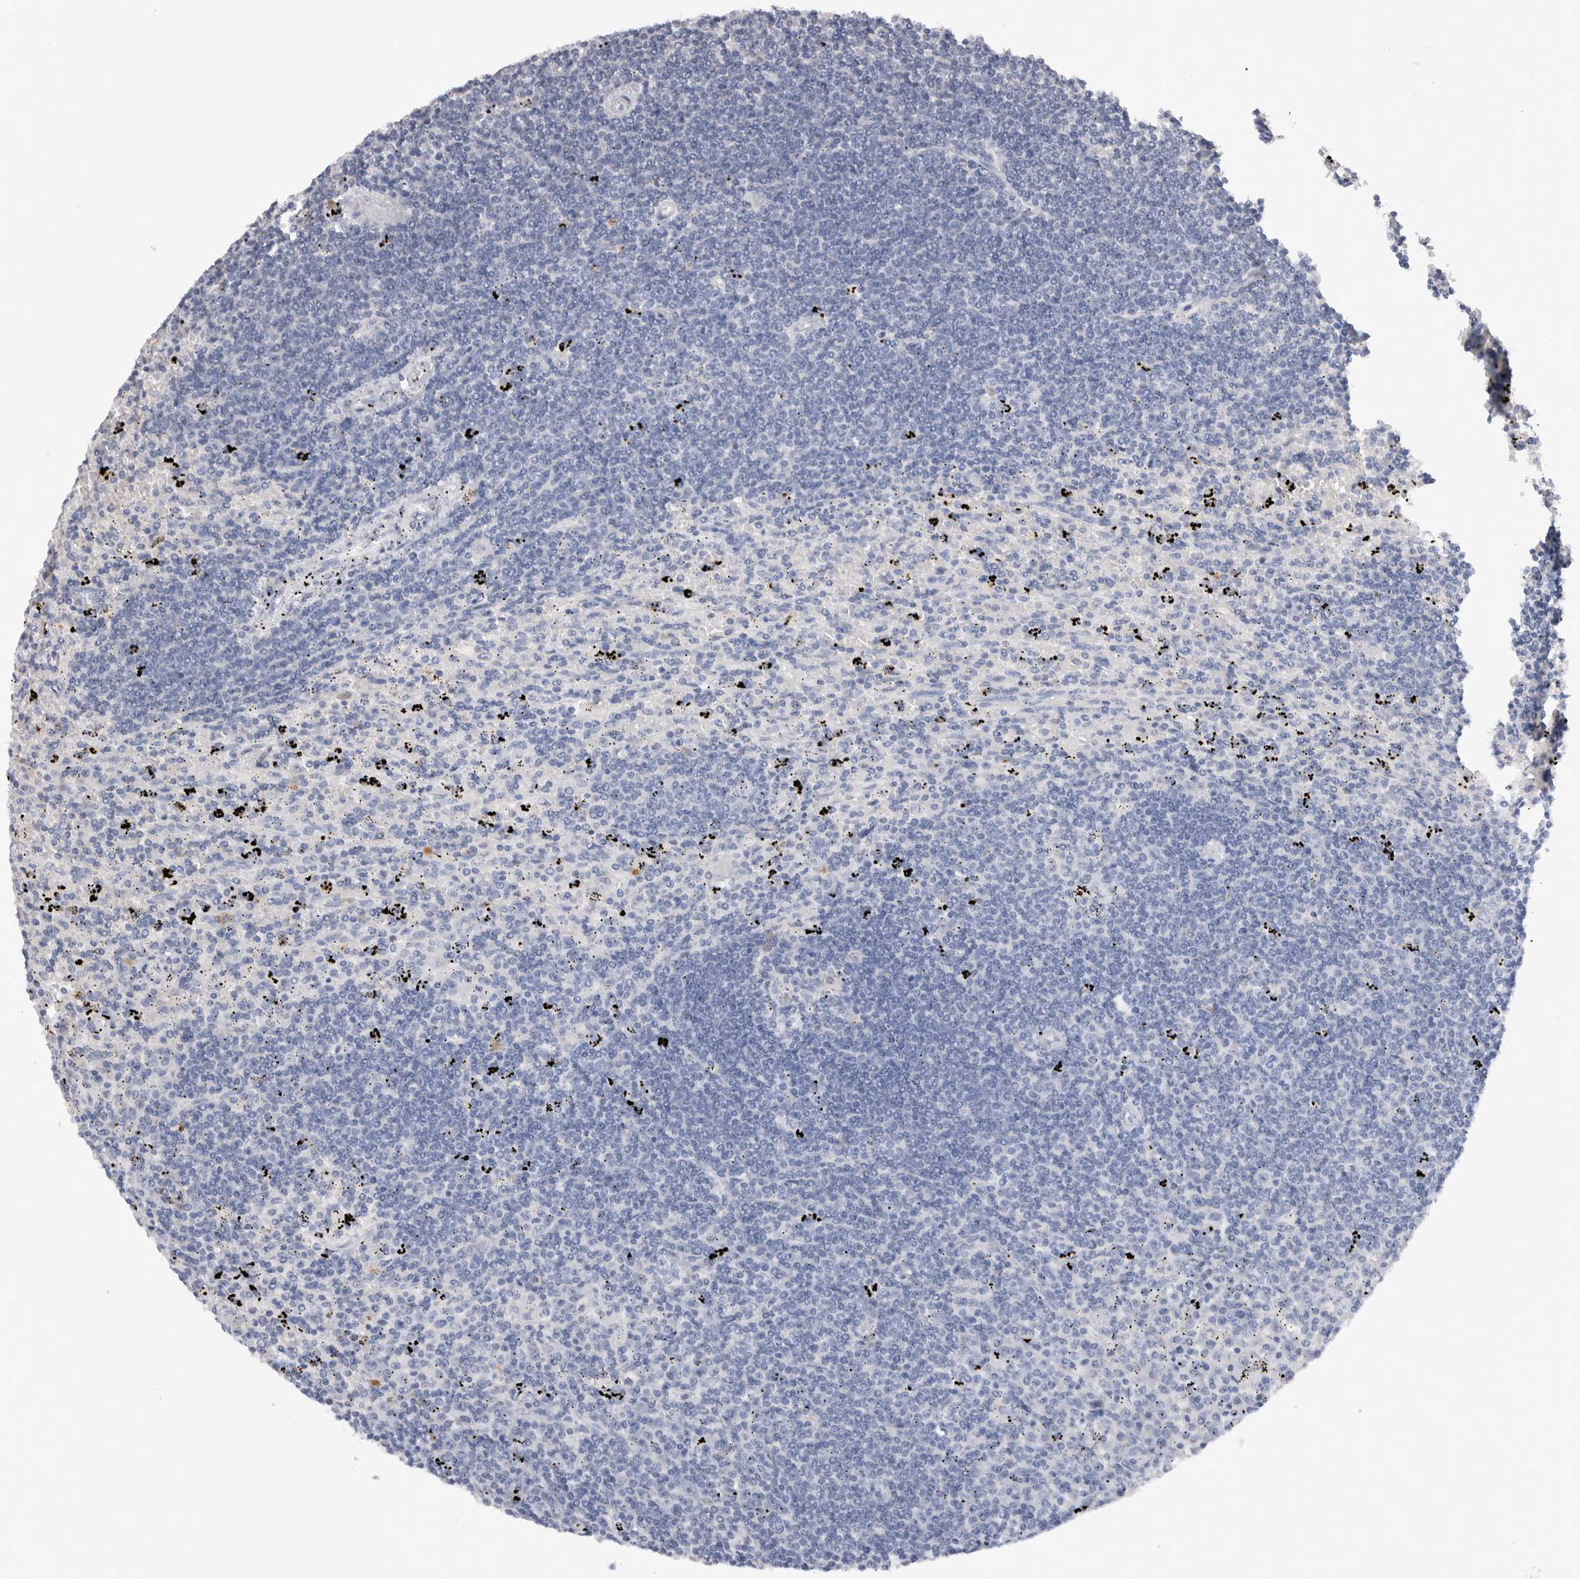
{"staining": {"intensity": "negative", "quantity": "none", "location": "none"}, "tissue": "lymphoma", "cell_type": "Tumor cells", "image_type": "cancer", "snomed": [{"axis": "morphology", "description": "Malignant lymphoma, non-Hodgkin's type, Low grade"}, {"axis": "topography", "description": "Spleen"}], "caption": "IHC histopathology image of human lymphoma stained for a protein (brown), which reveals no staining in tumor cells.", "gene": "VSIG4", "patient": {"sex": "male", "age": 76}}